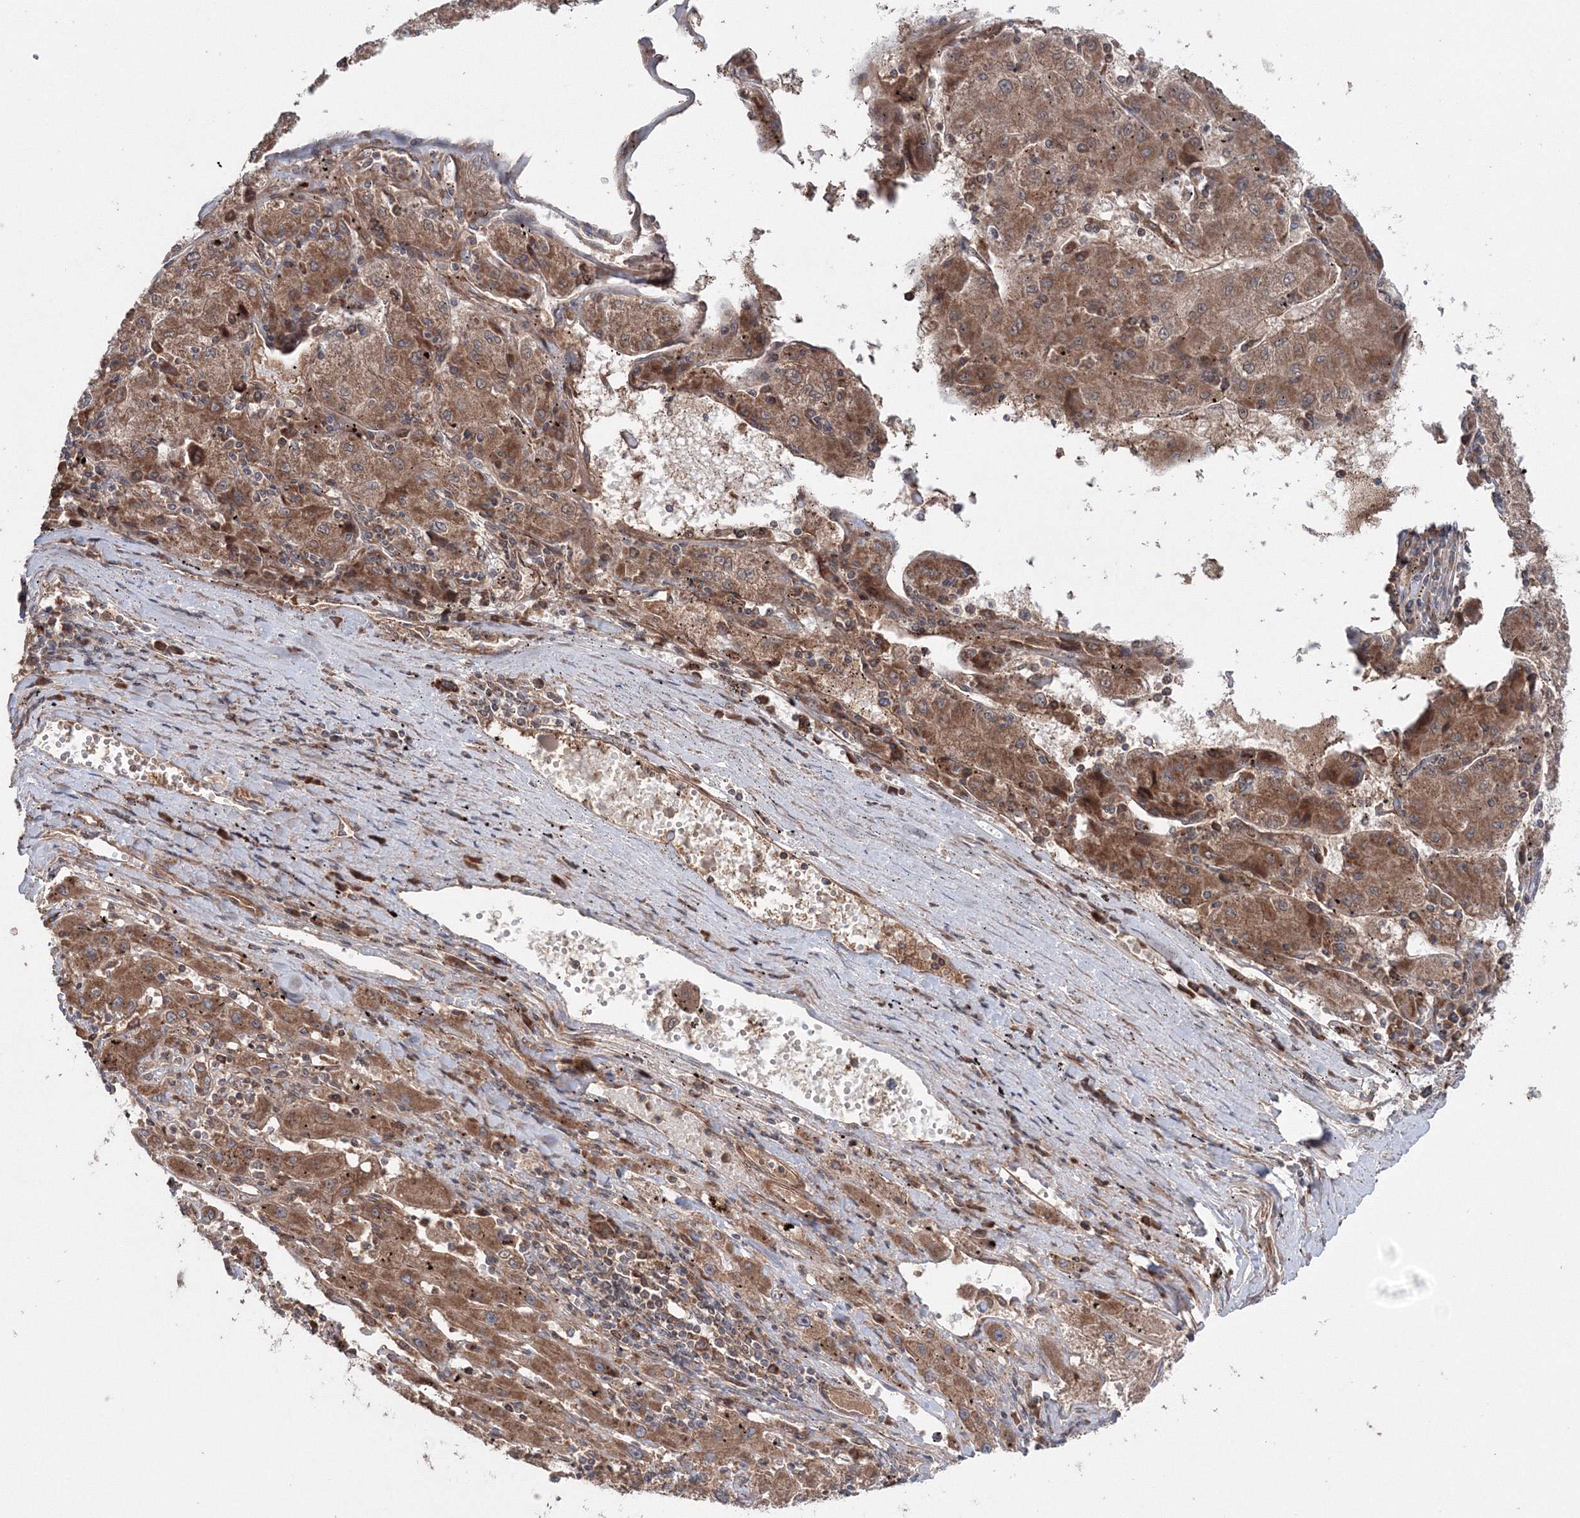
{"staining": {"intensity": "moderate", "quantity": ">75%", "location": "cytoplasmic/membranous"}, "tissue": "liver cancer", "cell_type": "Tumor cells", "image_type": "cancer", "snomed": [{"axis": "morphology", "description": "Carcinoma, Hepatocellular, NOS"}, {"axis": "topography", "description": "Liver"}], "caption": "Tumor cells display moderate cytoplasmic/membranous positivity in approximately >75% of cells in liver hepatocellular carcinoma.", "gene": "NOA1", "patient": {"sex": "male", "age": 72}}